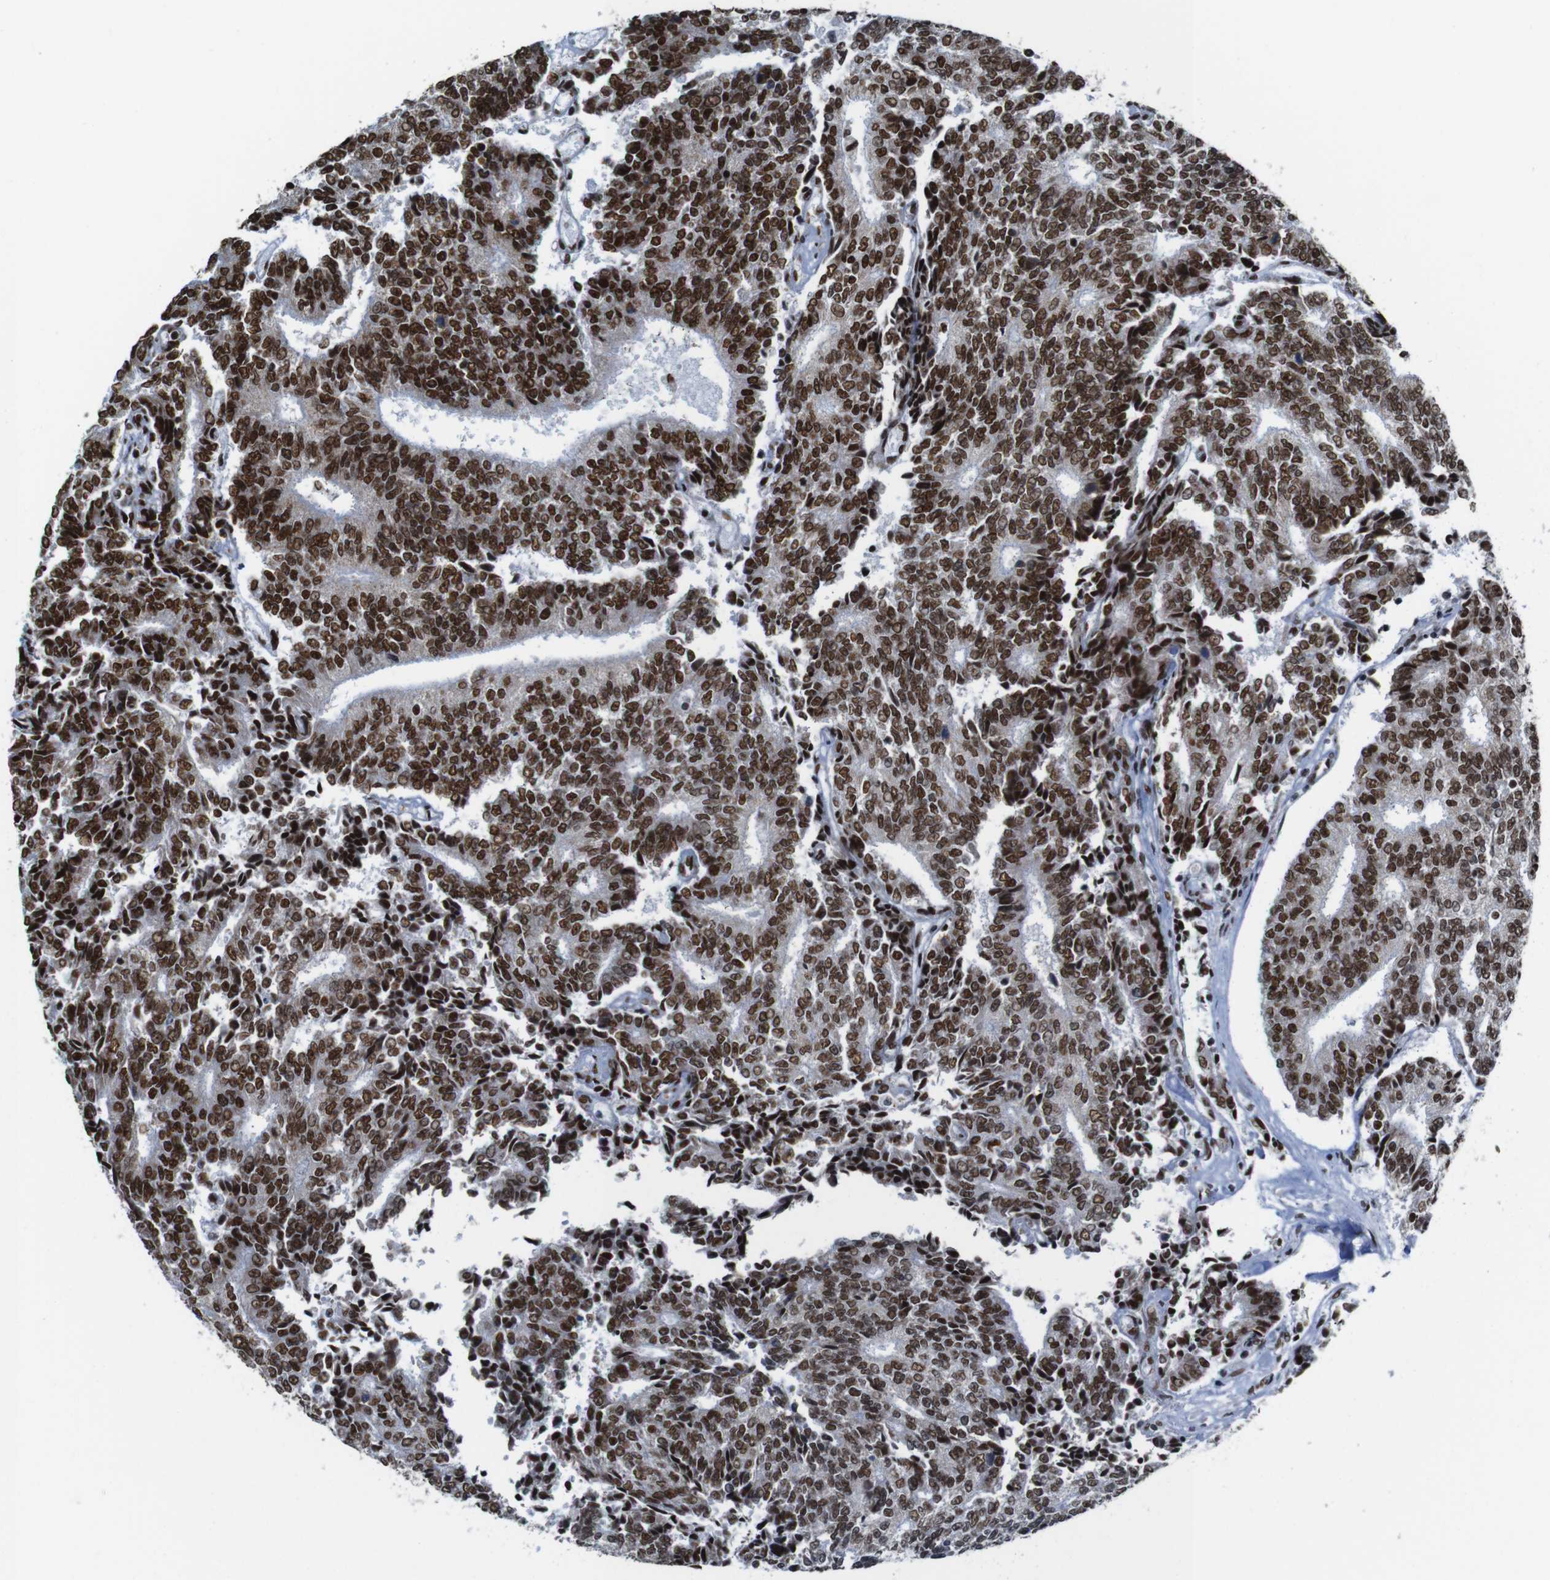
{"staining": {"intensity": "strong", "quantity": ">75%", "location": "nuclear"}, "tissue": "prostate cancer", "cell_type": "Tumor cells", "image_type": "cancer", "snomed": [{"axis": "morphology", "description": "Normal tissue, NOS"}, {"axis": "morphology", "description": "Adenocarcinoma, High grade"}, {"axis": "topography", "description": "Prostate"}, {"axis": "topography", "description": "Seminal veicle"}], "caption": "Strong nuclear expression for a protein is present in about >75% of tumor cells of prostate high-grade adenocarcinoma using immunohistochemistry (IHC).", "gene": "ROMO1", "patient": {"sex": "male", "age": 55}}